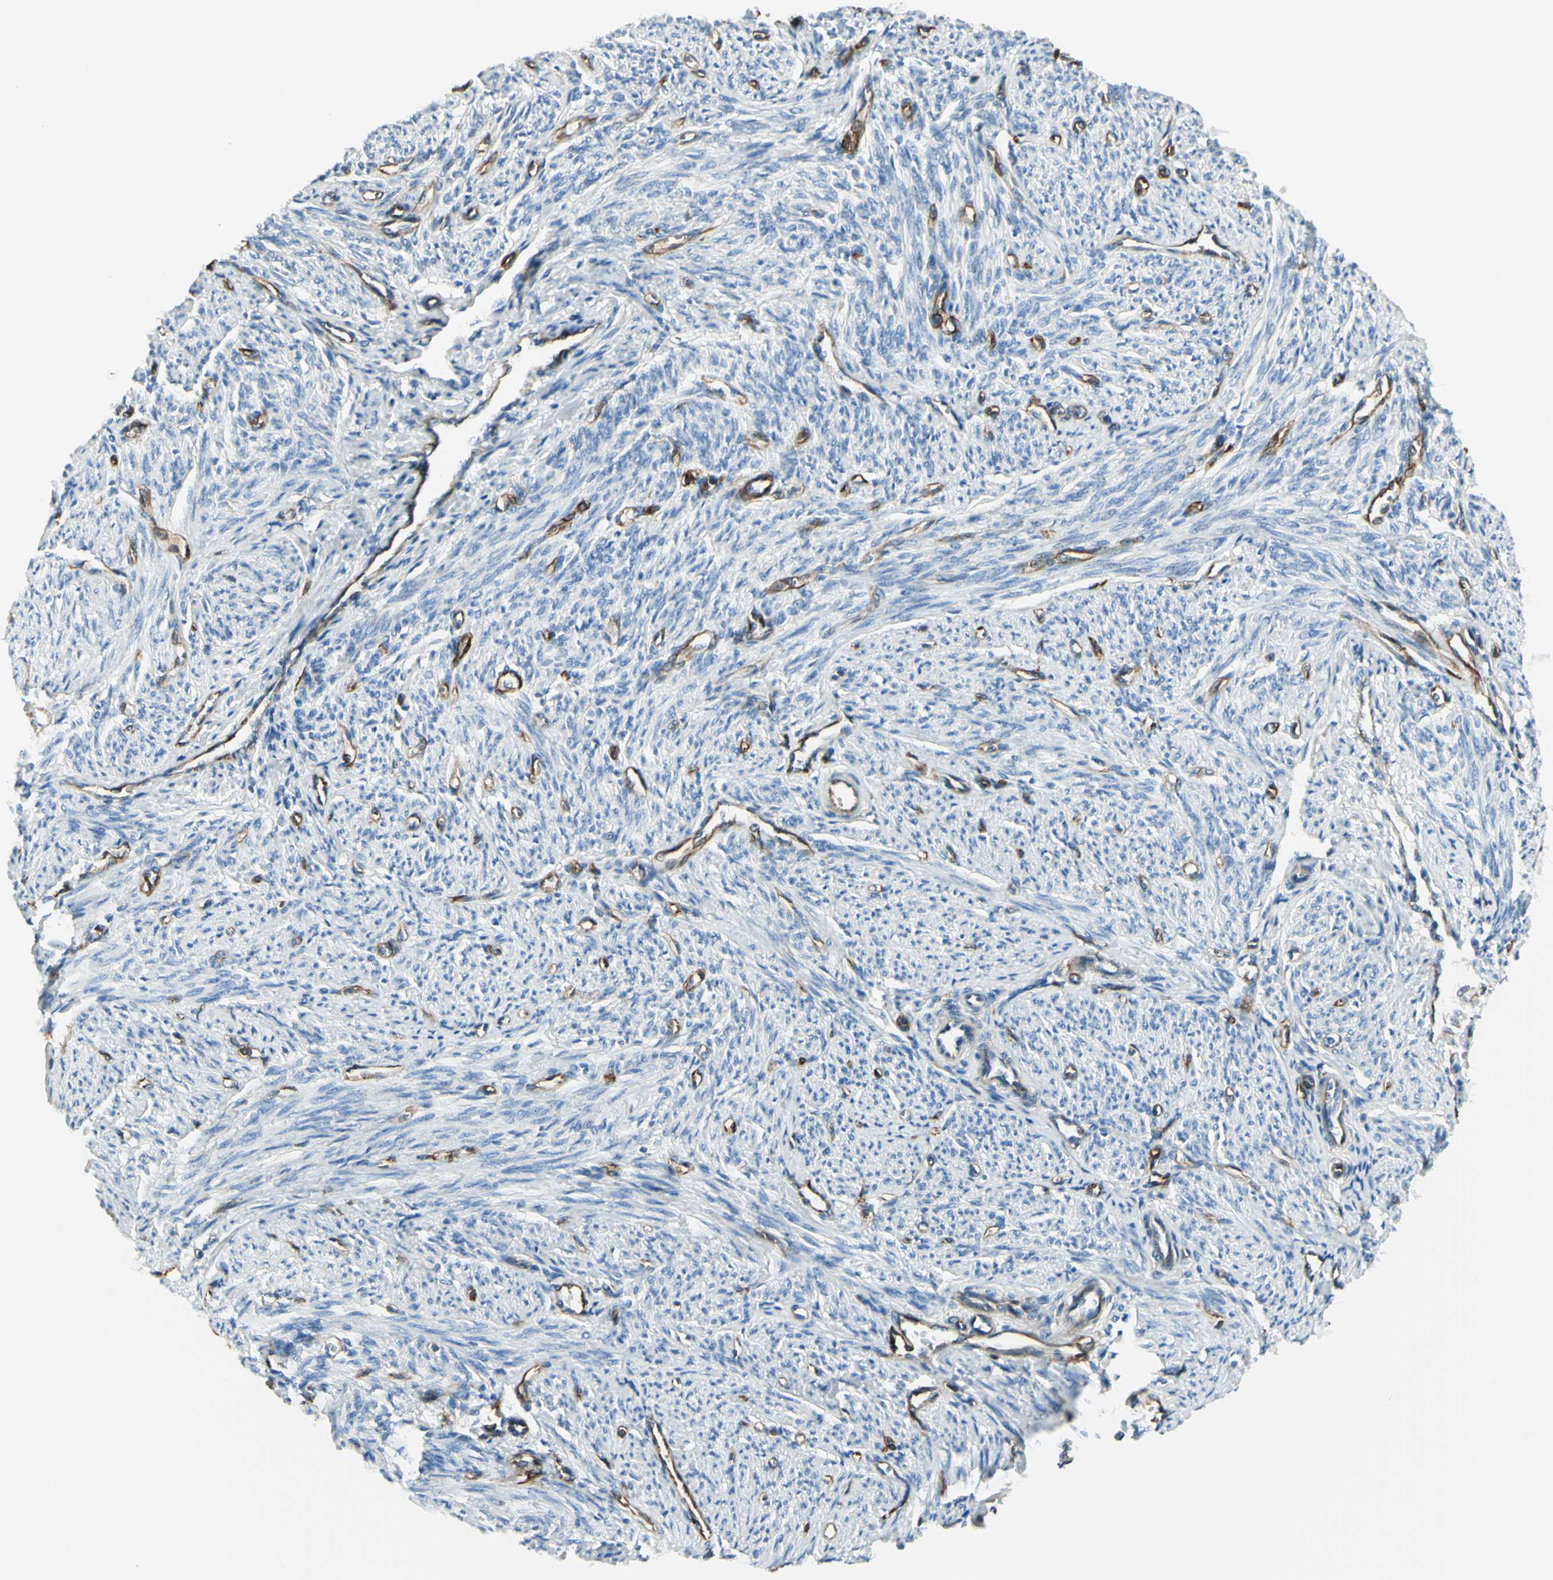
{"staining": {"intensity": "negative", "quantity": "none", "location": "none"}, "tissue": "smooth muscle", "cell_type": "Smooth muscle cells", "image_type": "normal", "snomed": [{"axis": "morphology", "description": "Normal tissue, NOS"}, {"axis": "topography", "description": "Smooth muscle"}], "caption": "DAB immunohistochemical staining of normal smooth muscle demonstrates no significant positivity in smooth muscle cells. (IHC, brightfield microscopy, high magnification).", "gene": "PTH2R", "patient": {"sex": "female", "age": 65}}